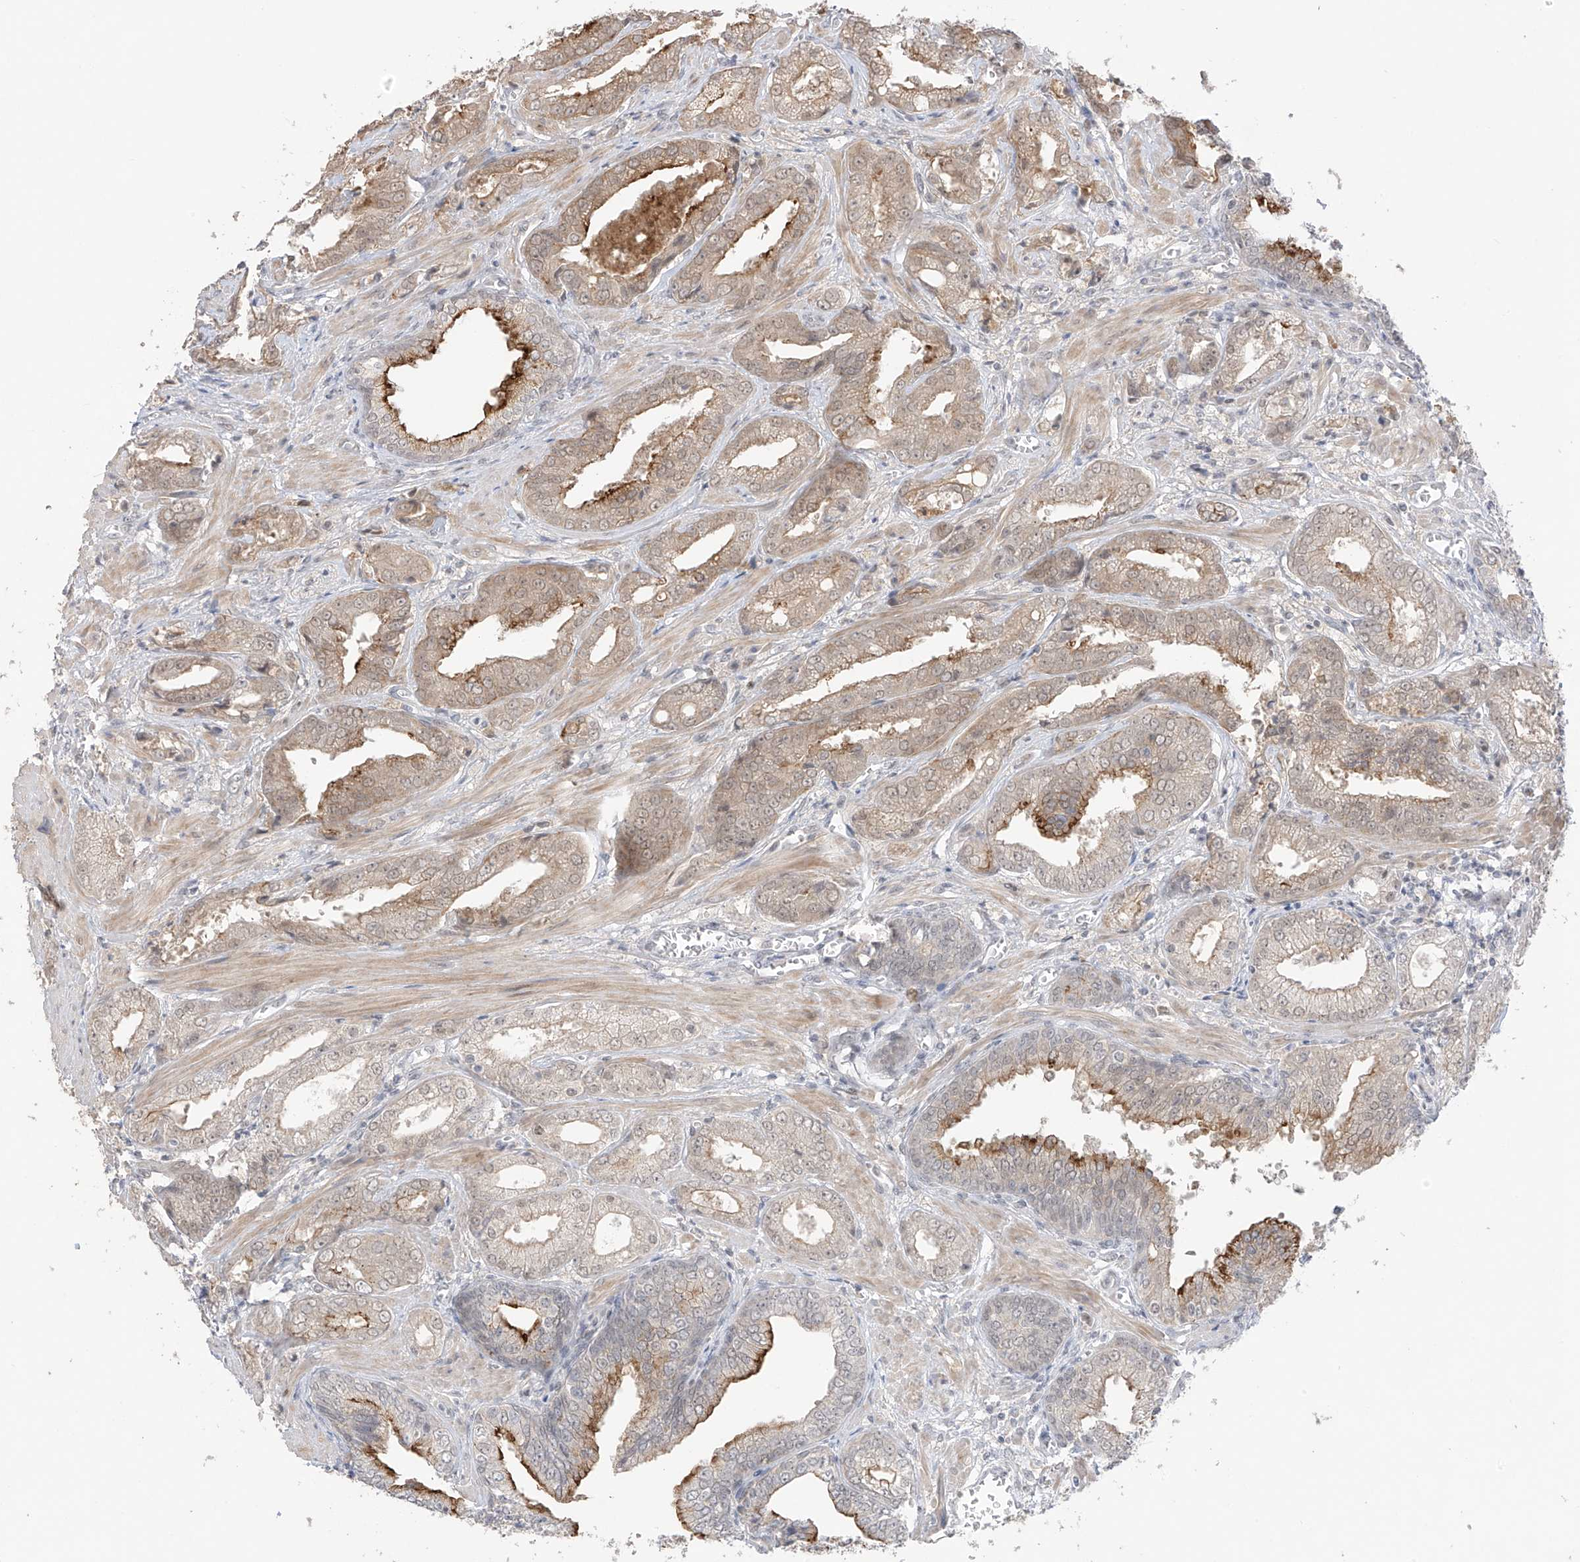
{"staining": {"intensity": "moderate", "quantity": "<25%", "location": "cytoplasmic/membranous"}, "tissue": "prostate cancer", "cell_type": "Tumor cells", "image_type": "cancer", "snomed": [{"axis": "morphology", "description": "Adenocarcinoma, Low grade"}, {"axis": "topography", "description": "Prostate"}], "caption": "Protein analysis of prostate cancer tissue reveals moderate cytoplasmic/membranous staining in approximately <25% of tumor cells. The staining was performed using DAB, with brown indicating positive protein expression. Nuclei are stained blue with hematoxylin.", "gene": "OGT", "patient": {"sex": "male", "age": 67}}